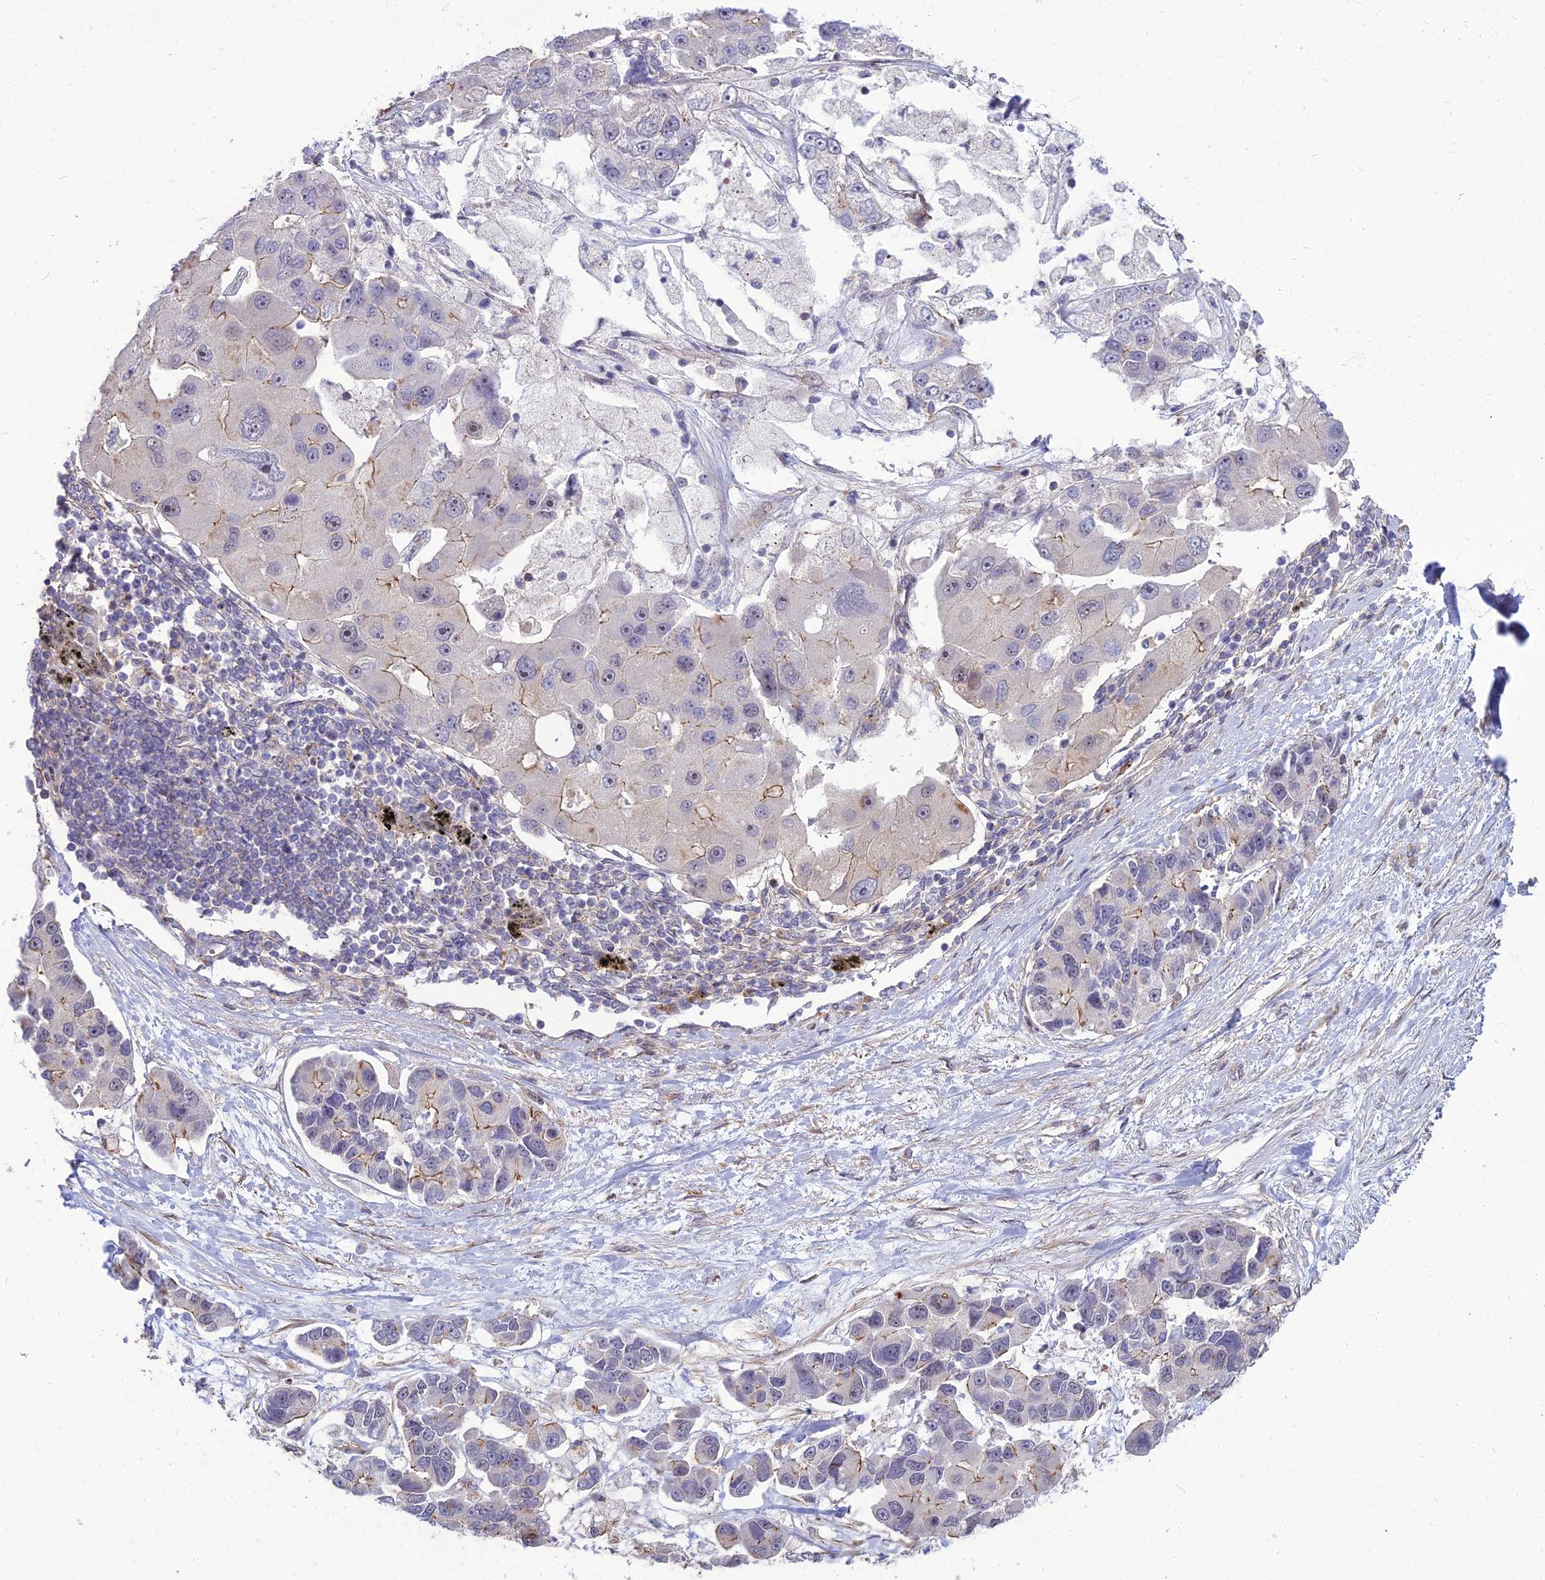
{"staining": {"intensity": "moderate", "quantity": "<25%", "location": "cytoplasmic/membranous"}, "tissue": "lung cancer", "cell_type": "Tumor cells", "image_type": "cancer", "snomed": [{"axis": "morphology", "description": "Adenocarcinoma, NOS"}, {"axis": "topography", "description": "Lung"}], "caption": "The micrograph demonstrates a brown stain indicating the presence of a protein in the cytoplasmic/membranous of tumor cells in lung cancer.", "gene": "TSPYL2", "patient": {"sex": "female", "age": 54}}